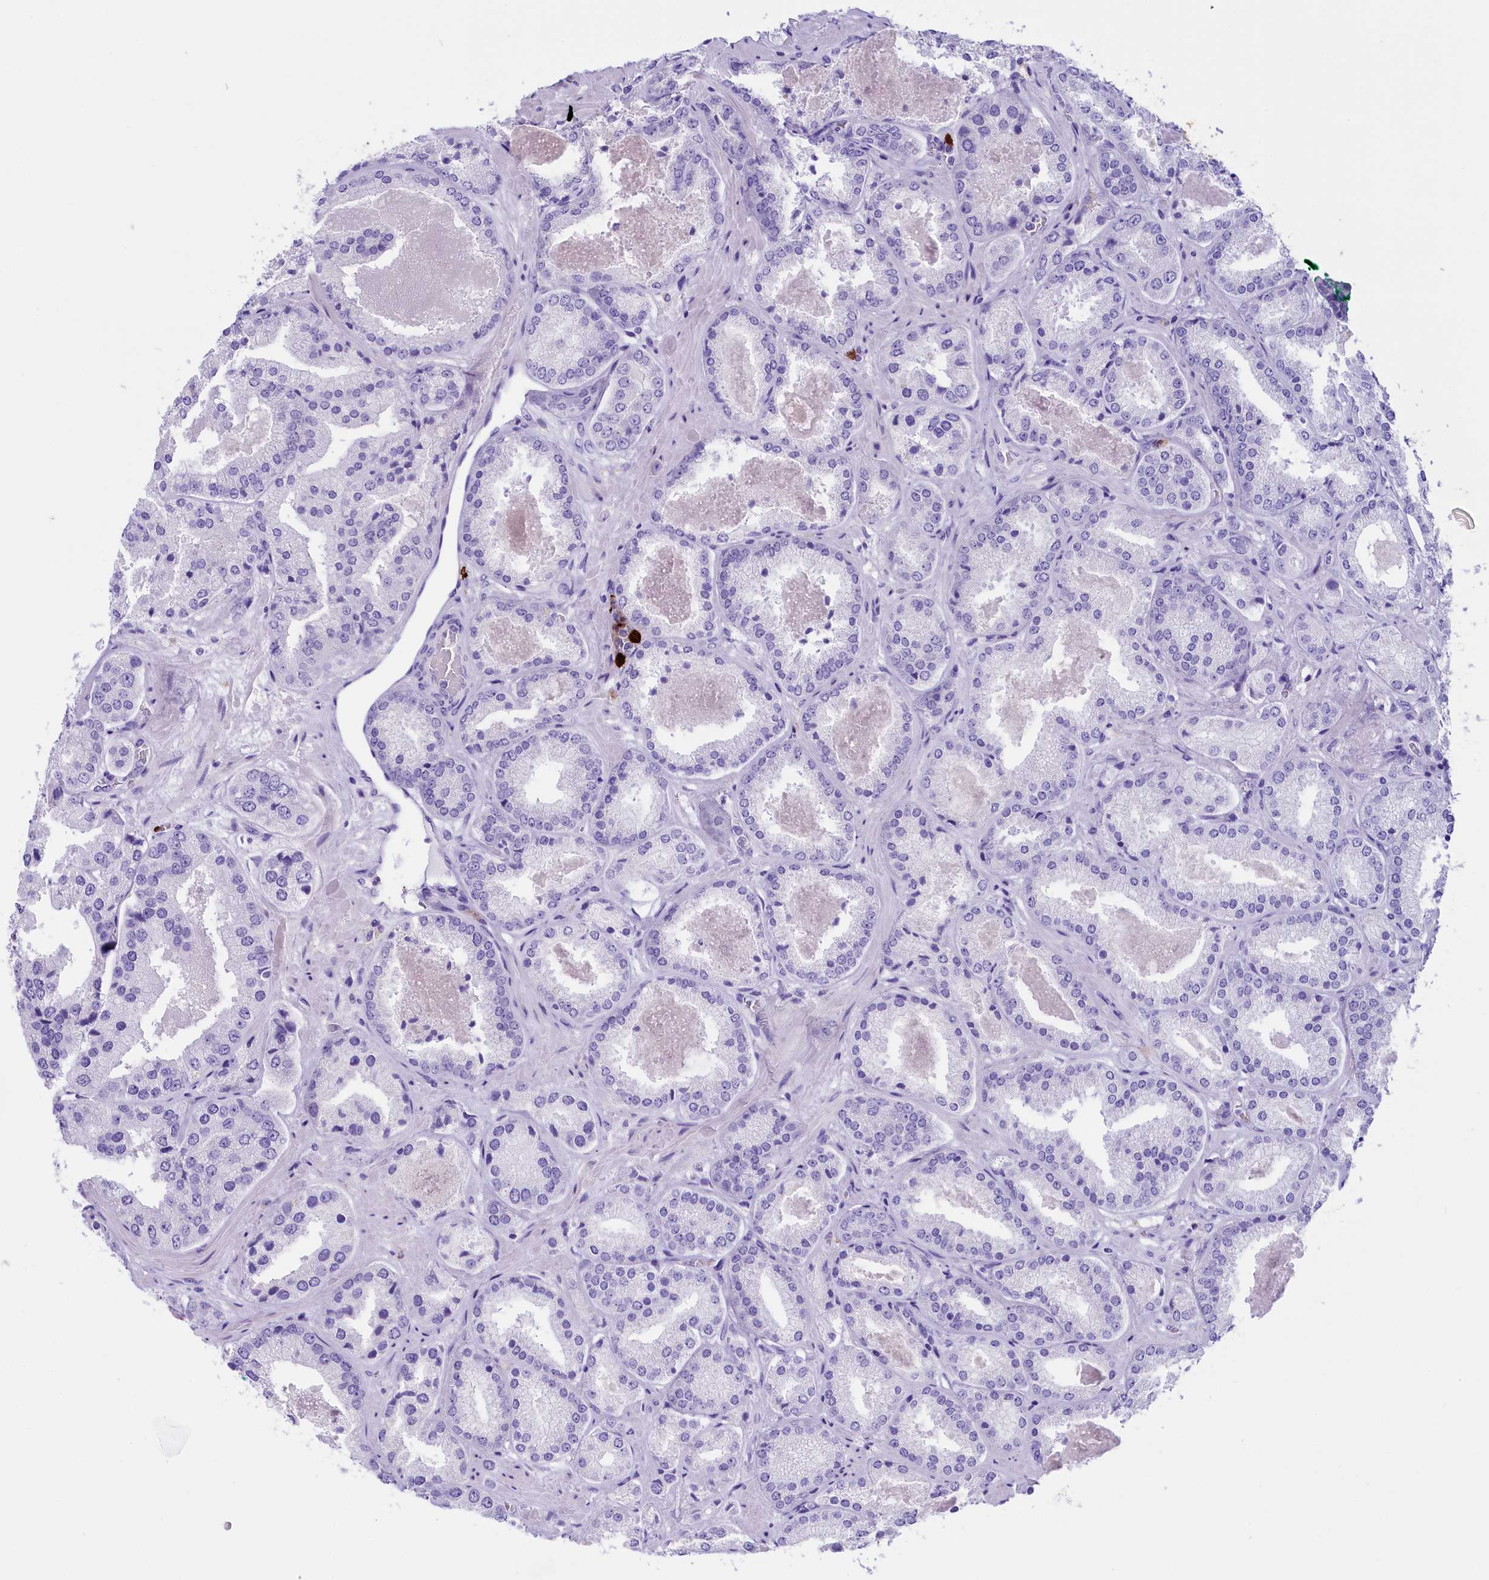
{"staining": {"intensity": "negative", "quantity": "none", "location": "none"}, "tissue": "prostate cancer", "cell_type": "Tumor cells", "image_type": "cancer", "snomed": [{"axis": "morphology", "description": "Adenocarcinoma, High grade"}, {"axis": "topography", "description": "Prostate"}], "caption": "A high-resolution micrograph shows immunohistochemistry (IHC) staining of prostate high-grade adenocarcinoma, which reveals no significant expression in tumor cells.", "gene": "CLC", "patient": {"sex": "male", "age": 63}}